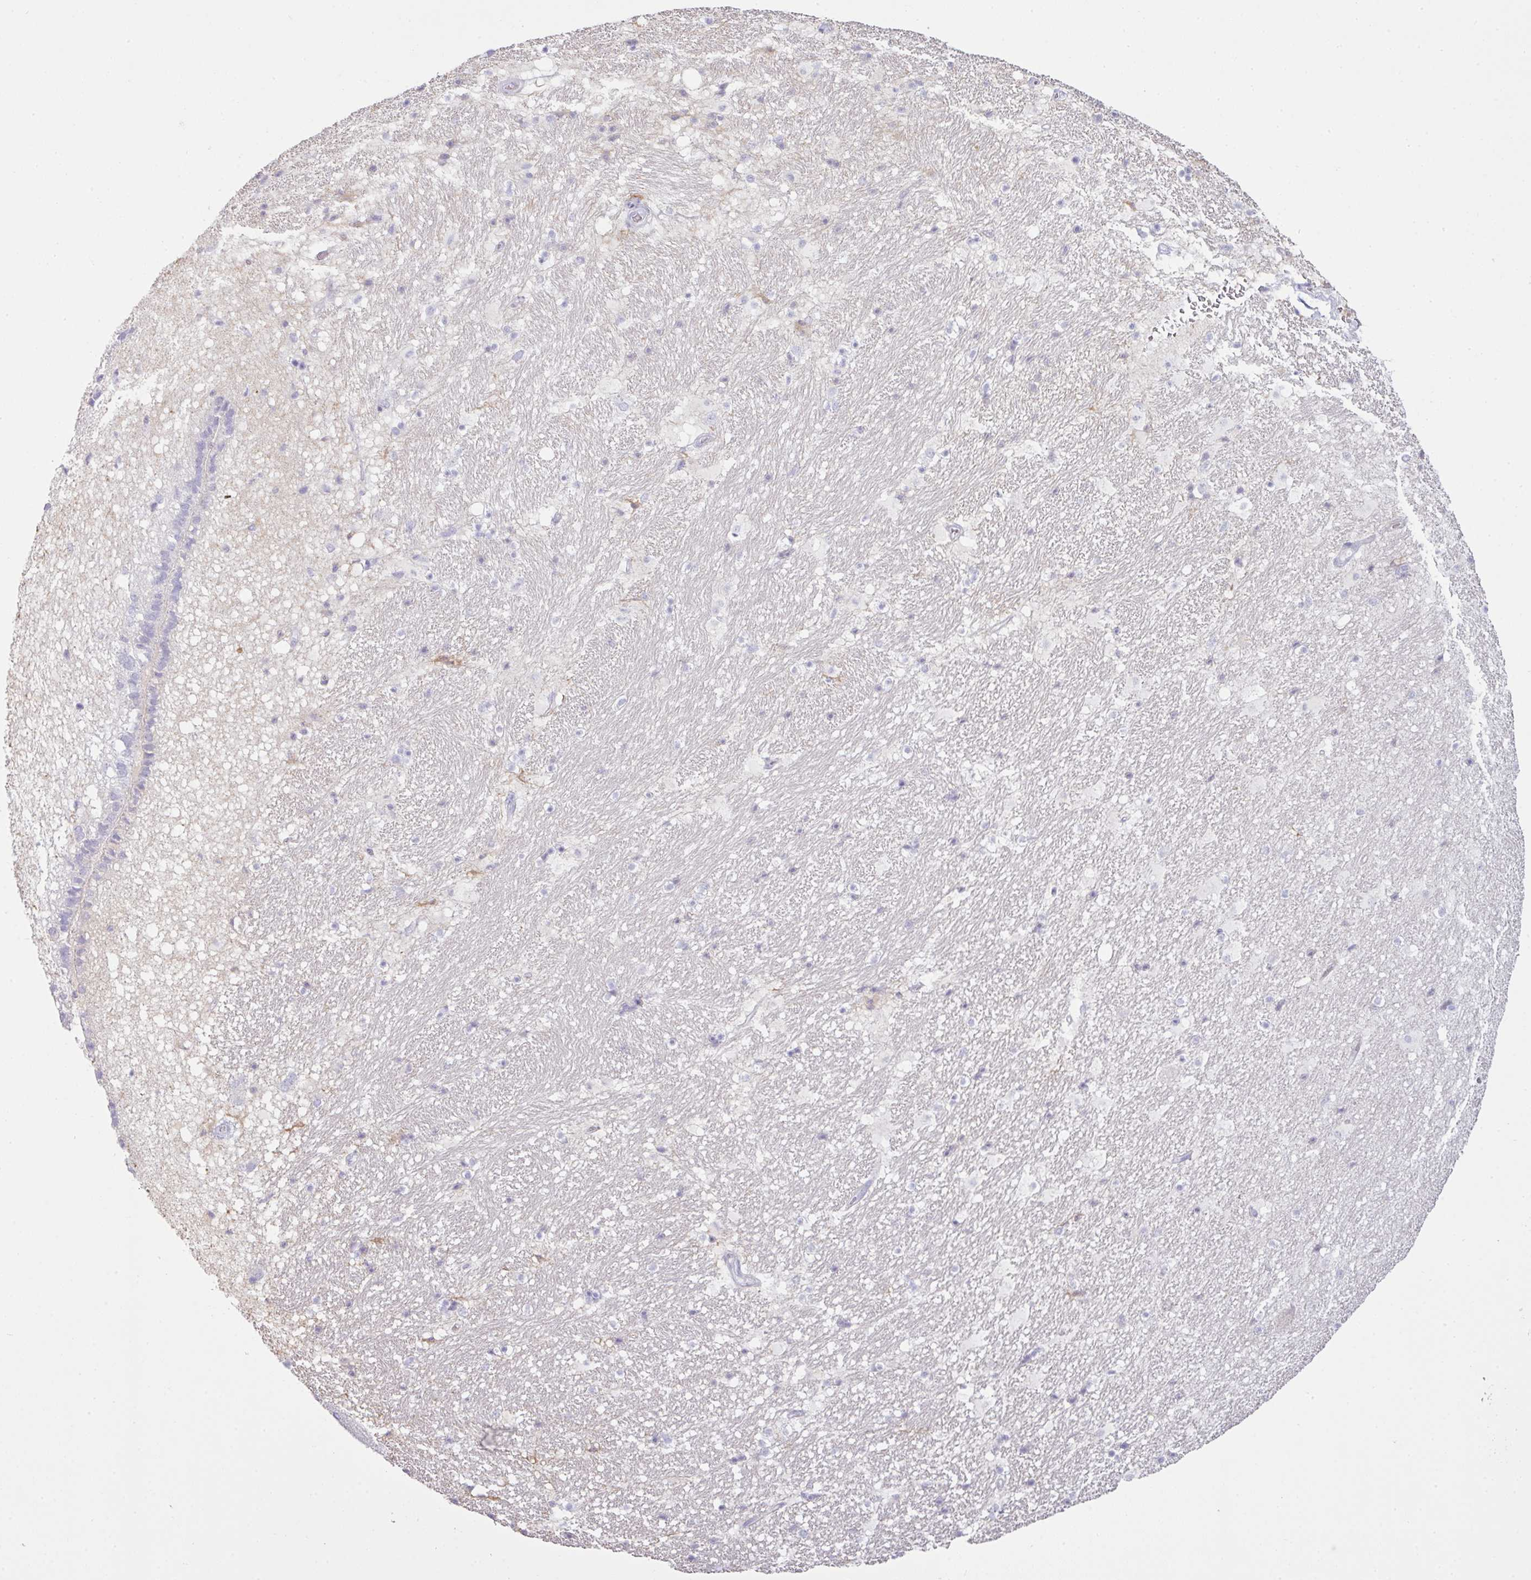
{"staining": {"intensity": "negative", "quantity": "none", "location": "none"}, "tissue": "hippocampus", "cell_type": "Glial cells", "image_type": "normal", "snomed": [{"axis": "morphology", "description": "Normal tissue, NOS"}, {"axis": "topography", "description": "Hippocampus"}], "caption": "This micrograph is of benign hippocampus stained with immunohistochemistry to label a protein in brown with the nuclei are counter-stained blue. There is no positivity in glial cells. The staining was performed using DAB (3,3'-diaminobenzidine) to visualize the protein expression in brown, while the nuclei were stained in blue with hematoxylin (Magnification: 20x).", "gene": "OR6C6", "patient": {"sex": "male", "age": 37}}